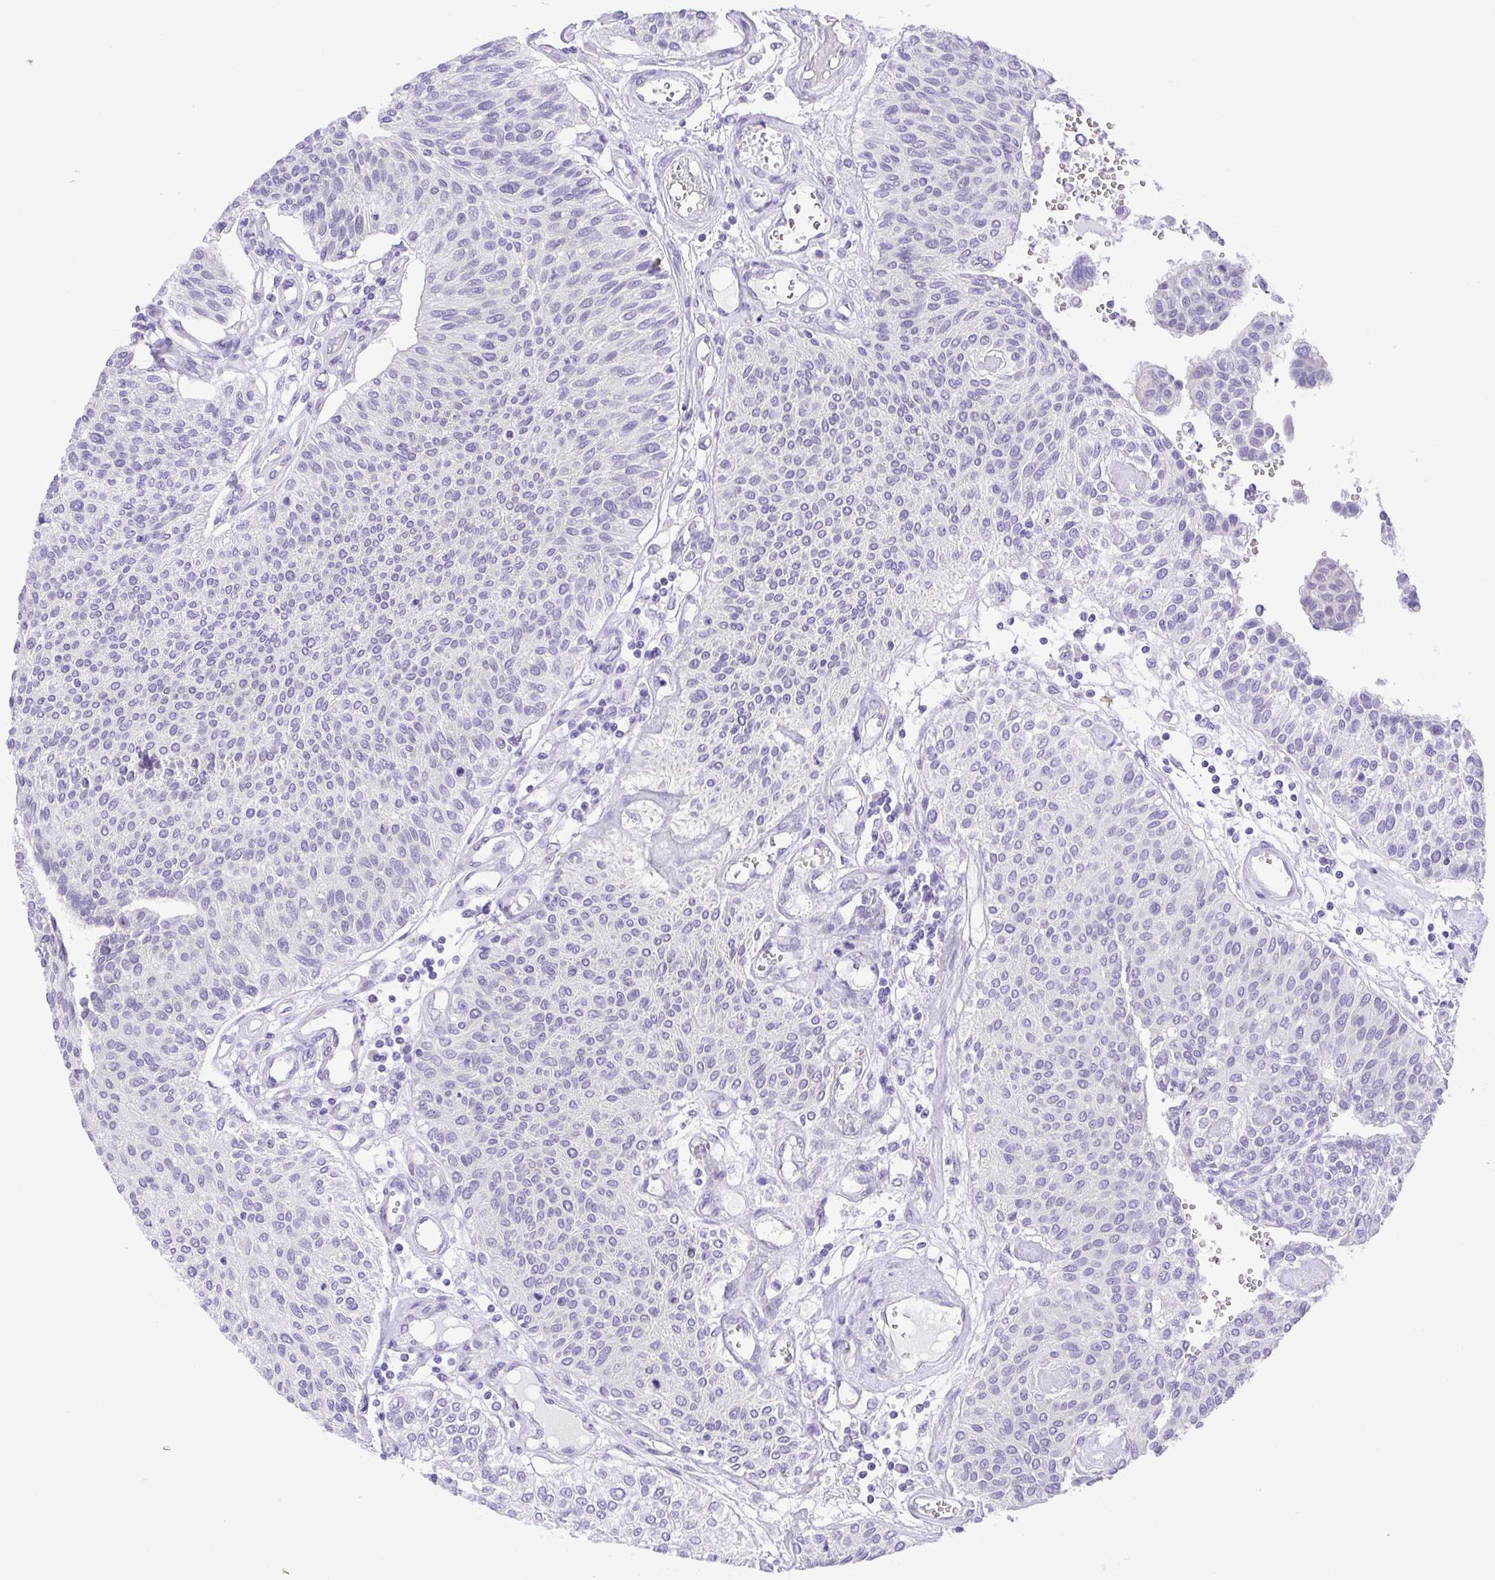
{"staining": {"intensity": "negative", "quantity": "none", "location": "none"}, "tissue": "urothelial cancer", "cell_type": "Tumor cells", "image_type": "cancer", "snomed": [{"axis": "morphology", "description": "Urothelial carcinoma, NOS"}, {"axis": "topography", "description": "Urinary bladder"}], "caption": "The micrograph reveals no staining of tumor cells in urothelial cancer. (Brightfield microscopy of DAB IHC at high magnification).", "gene": "LUZP4", "patient": {"sex": "male", "age": 55}}